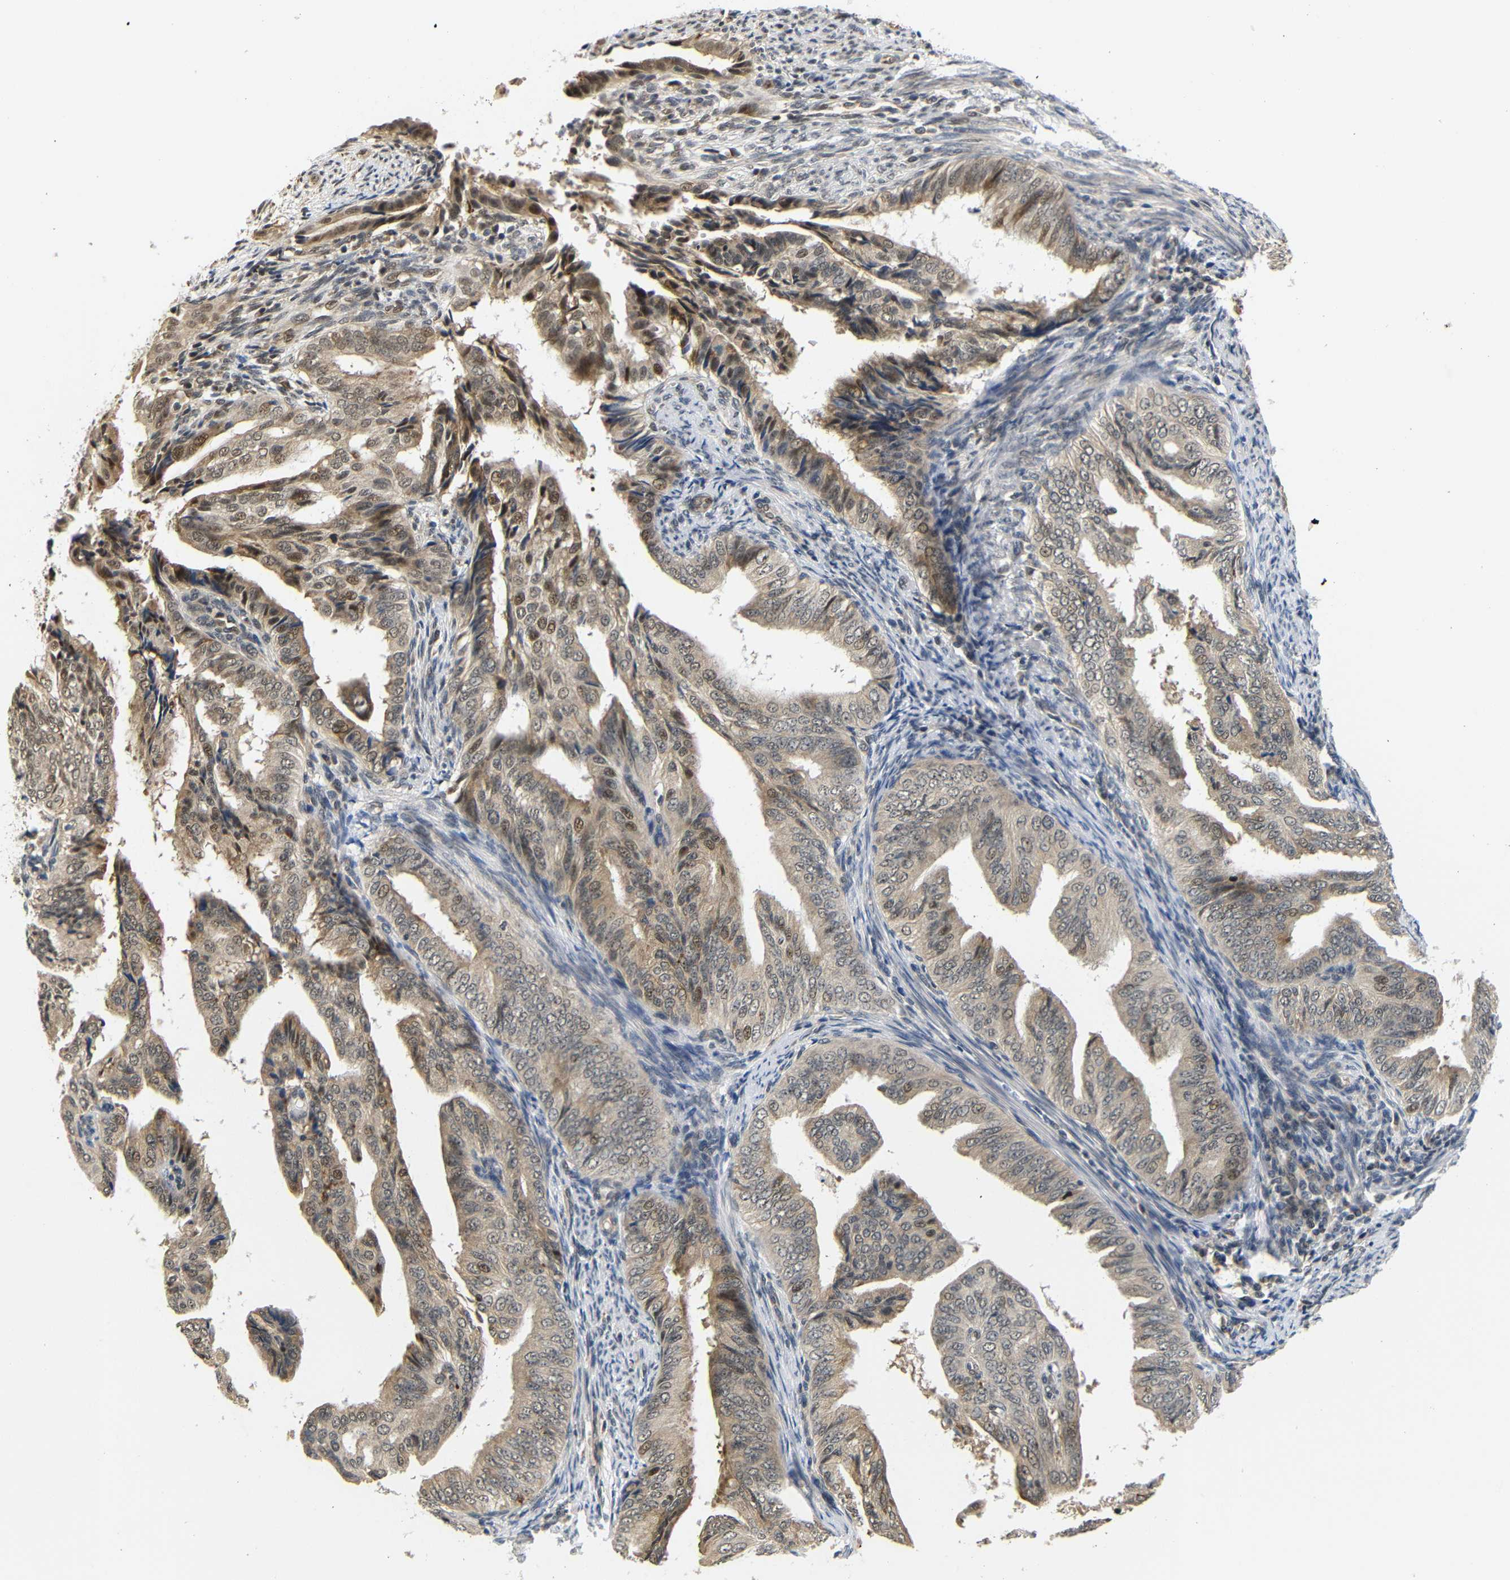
{"staining": {"intensity": "moderate", "quantity": ">75%", "location": "cytoplasmic/membranous,nuclear"}, "tissue": "endometrial cancer", "cell_type": "Tumor cells", "image_type": "cancer", "snomed": [{"axis": "morphology", "description": "Adenocarcinoma, NOS"}, {"axis": "topography", "description": "Endometrium"}], "caption": "Brown immunohistochemical staining in human adenocarcinoma (endometrial) exhibits moderate cytoplasmic/membranous and nuclear positivity in about >75% of tumor cells. (DAB (3,3'-diaminobenzidine) IHC with brightfield microscopy, high magnification).", "gene": "GJA5", "patient": {"sex": "female", "age": 58}}